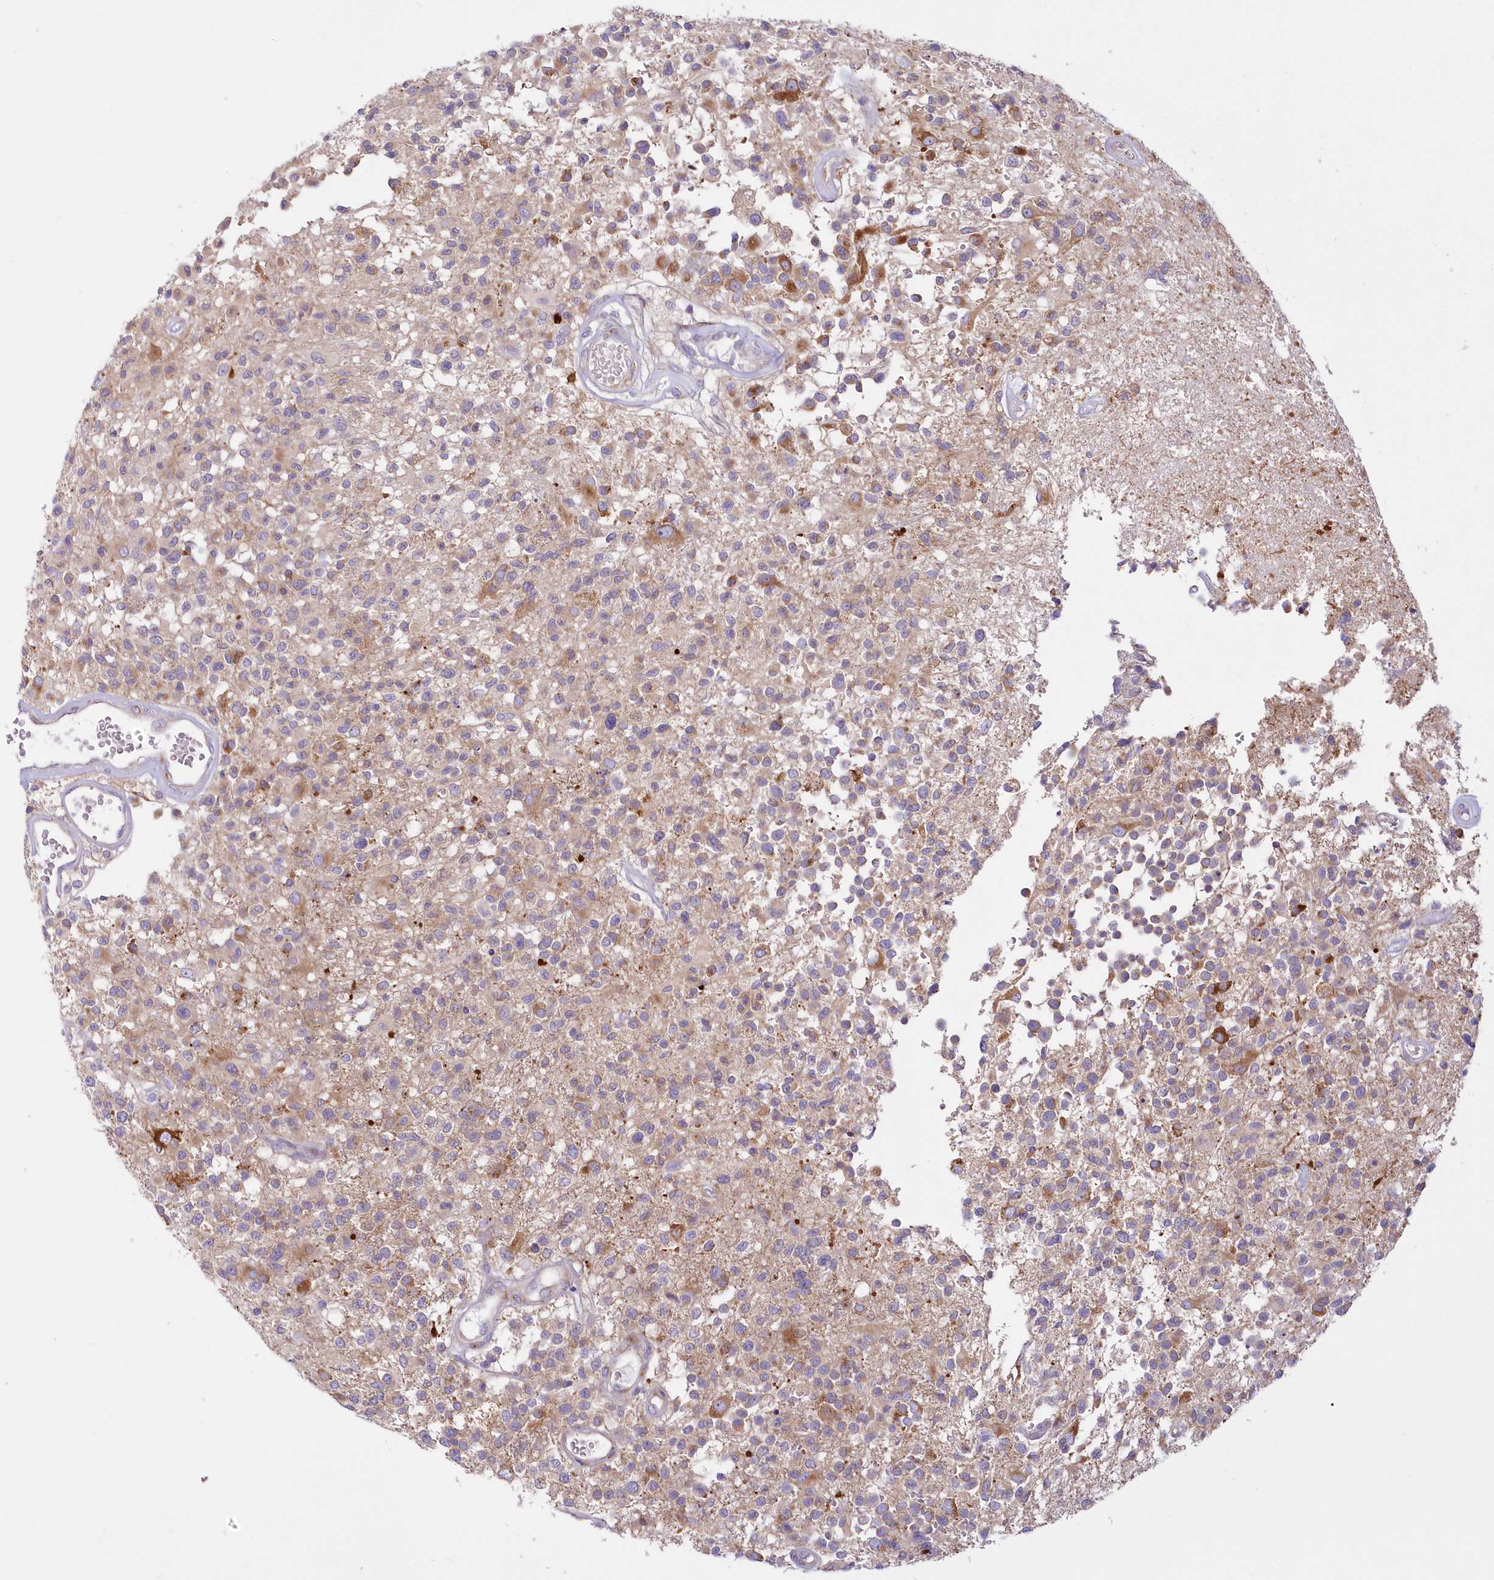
{"staining": {"intensity": "moderate", "quantity": "<25%", "location": "cytoplasmic/membranous"}, "tissue": "glioma", "cell_type": "Tumor cells", "image_type": "cancer", "snomed": [{"axis": "morphology", "description": "Glioma, malignant, High grade"}, {"axis": "morphology", "description": "Glioblastoma, NOS"}, {"axis": "topography", "description": "Brain"}], "caption": "A low amount of moderate cytoplasmic/membranous positivity is seen in about <25% of tumor cells in glioma tissue.", "gene": "ARFGEF3", "patient": {"sex": "male", "age": 60}}